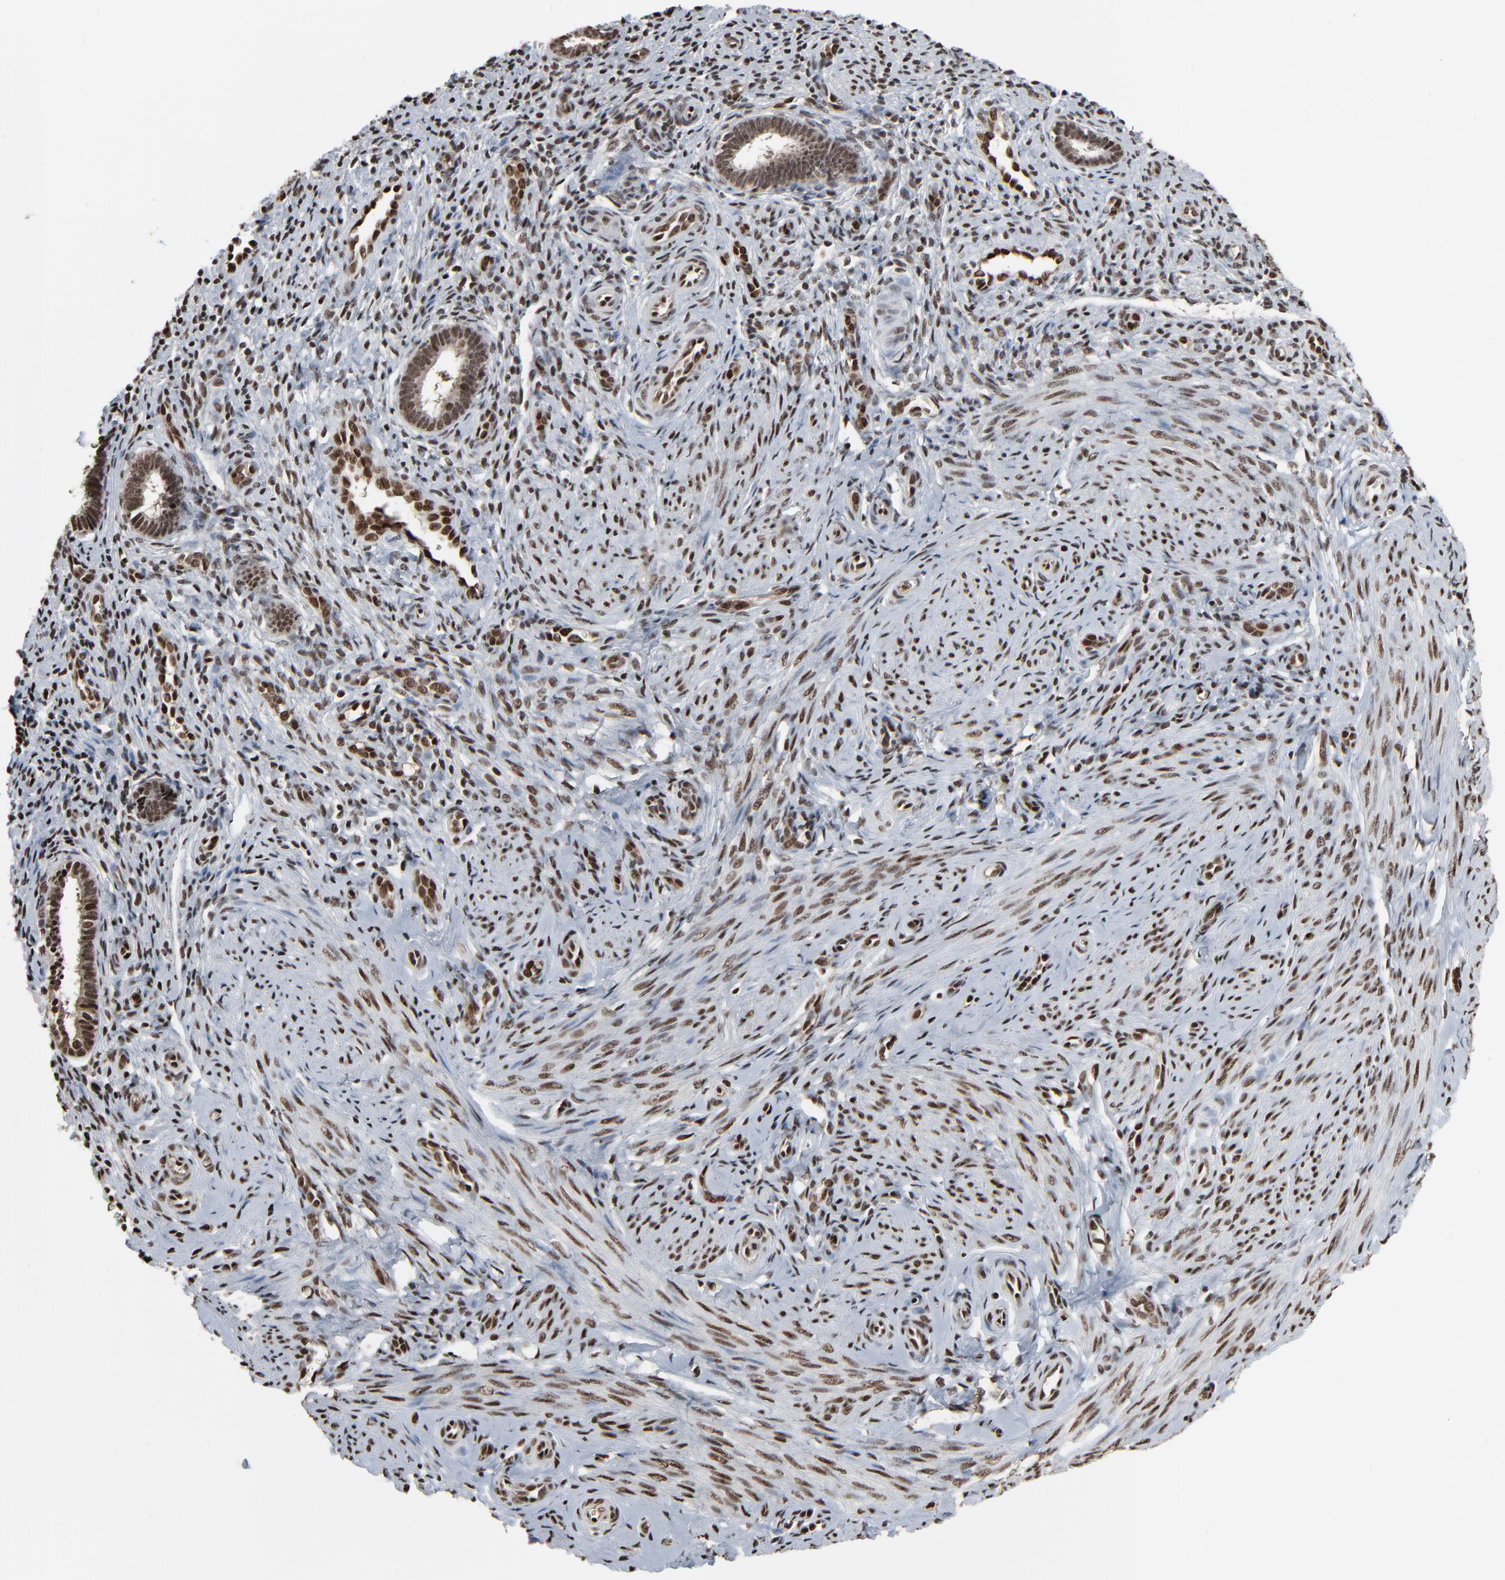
{"staining": {"intensity": "strong", "quantity": ">75%", "location": "nuclear"}, "tissue": "endometrium", "cell_type": "Cells in endometrial stroma", "image_type": "normal", "snomed": [{"axis": "morphology", "description": "Normal tissue, NOS"}, {"axis": "topography", "description": "Endometrium"}], "caption": "DAB immunohistochemical staining of normal endometrium demonstrates strong nuclear protein positivity in about >75% of cells in endometrial stroma. The staining was performed using DAB (3,3'-diaminobenzidine), with brown indicating positive protein expression. Nuclei are stained blue with hematoxylin.", "gene": "MEIS2", "patient": {"sex": "female", "age": 27}}